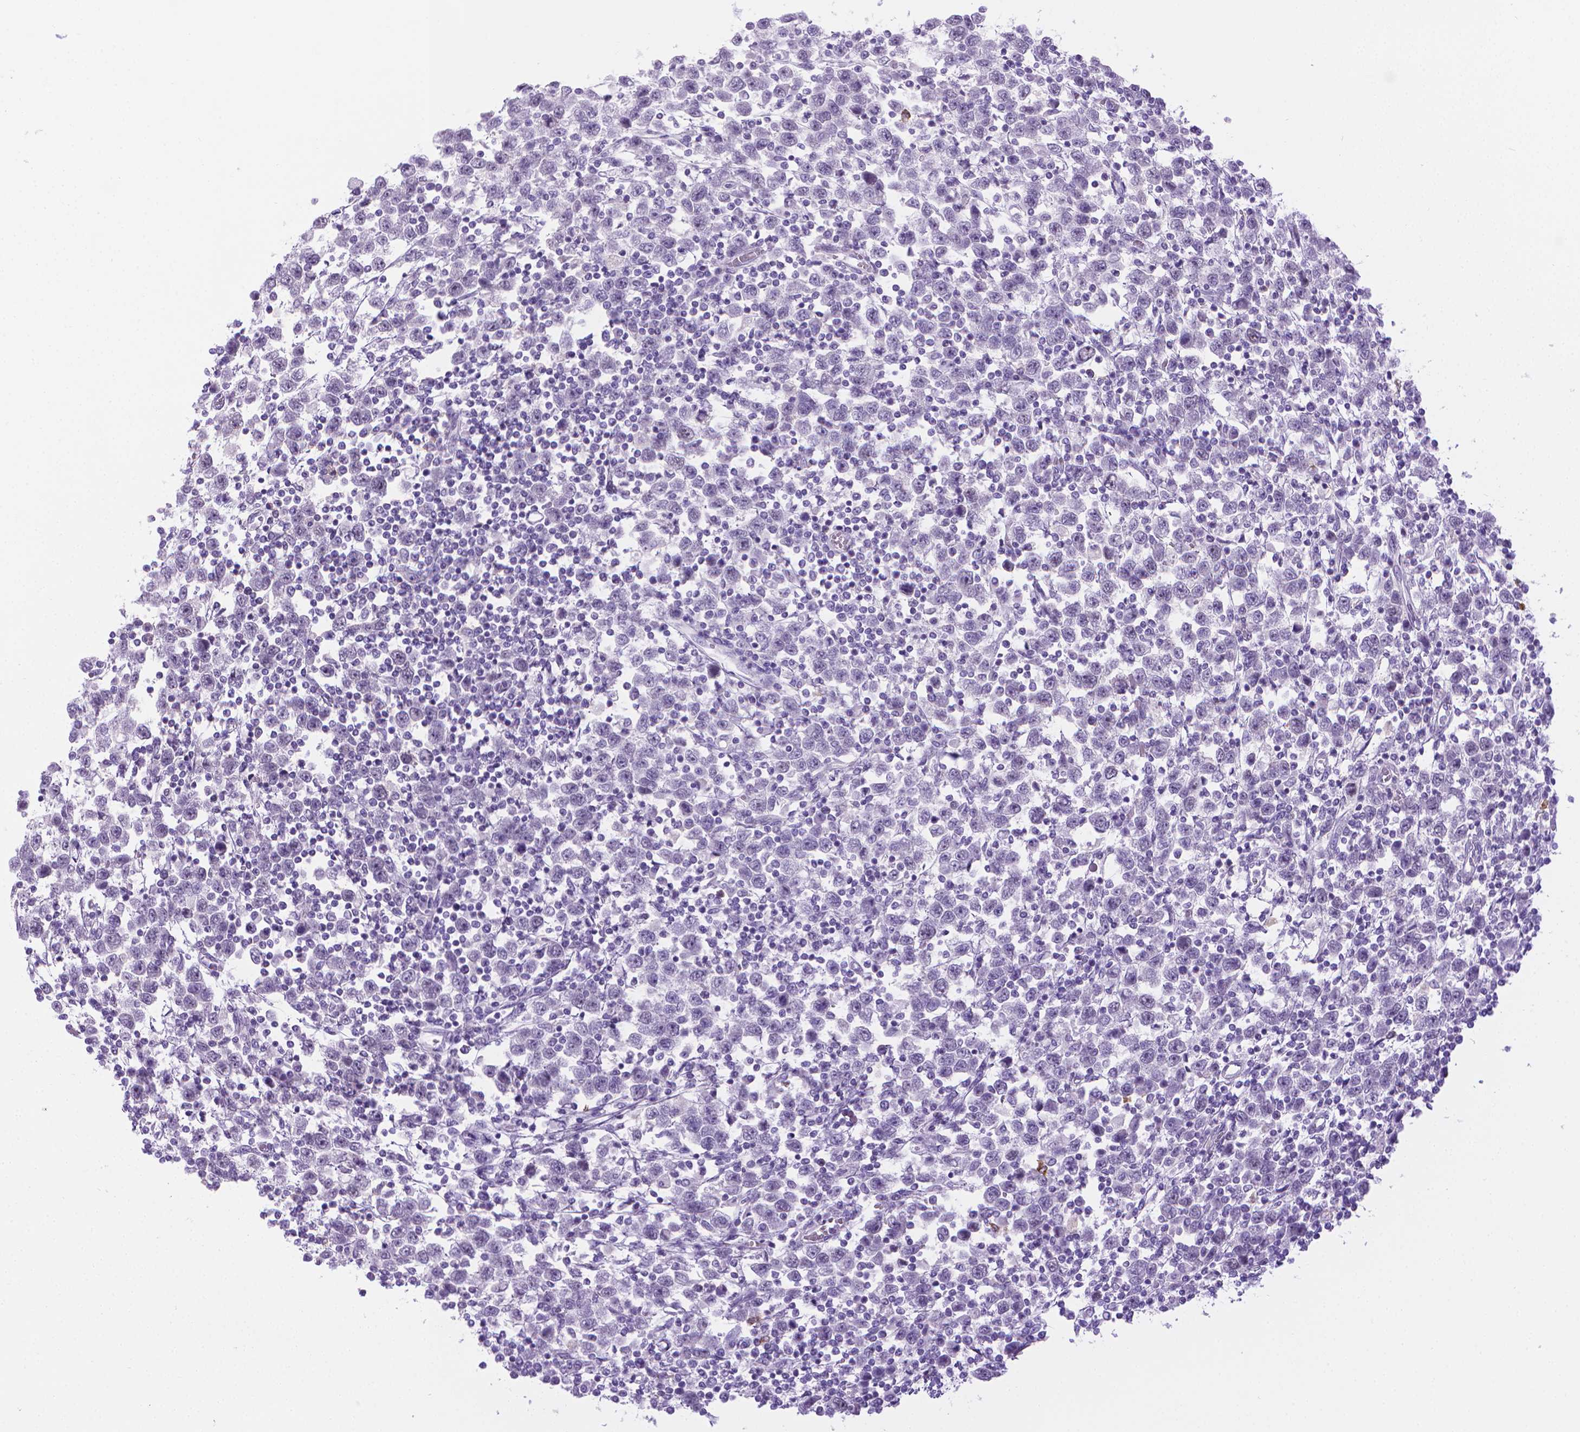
{"staining": {"intensity": "negative", "quantity": "none", "location": "none"}, "tissue": "testis cancer", "cell_type": "Tumor cells", "image_type": "cancer", "snomed": [{"axis": "morphology", "description": "Normal tissue, NOS"}, {"axis": "morphology", "description": "Seminoma, NOS"}, {"axis": "topography", "description": "Testis"}, {"axis": "topography", "description": "Epididymis"}], "caption": "This histopathology image is of testis seminoma stained with immunohistochemistry to label a protein in brown with the nuclei are counter-stained blue. There is no positivity in tumor cells.", "gene": "SPAG6", "patient": {"sex": "male", "age": 34}}